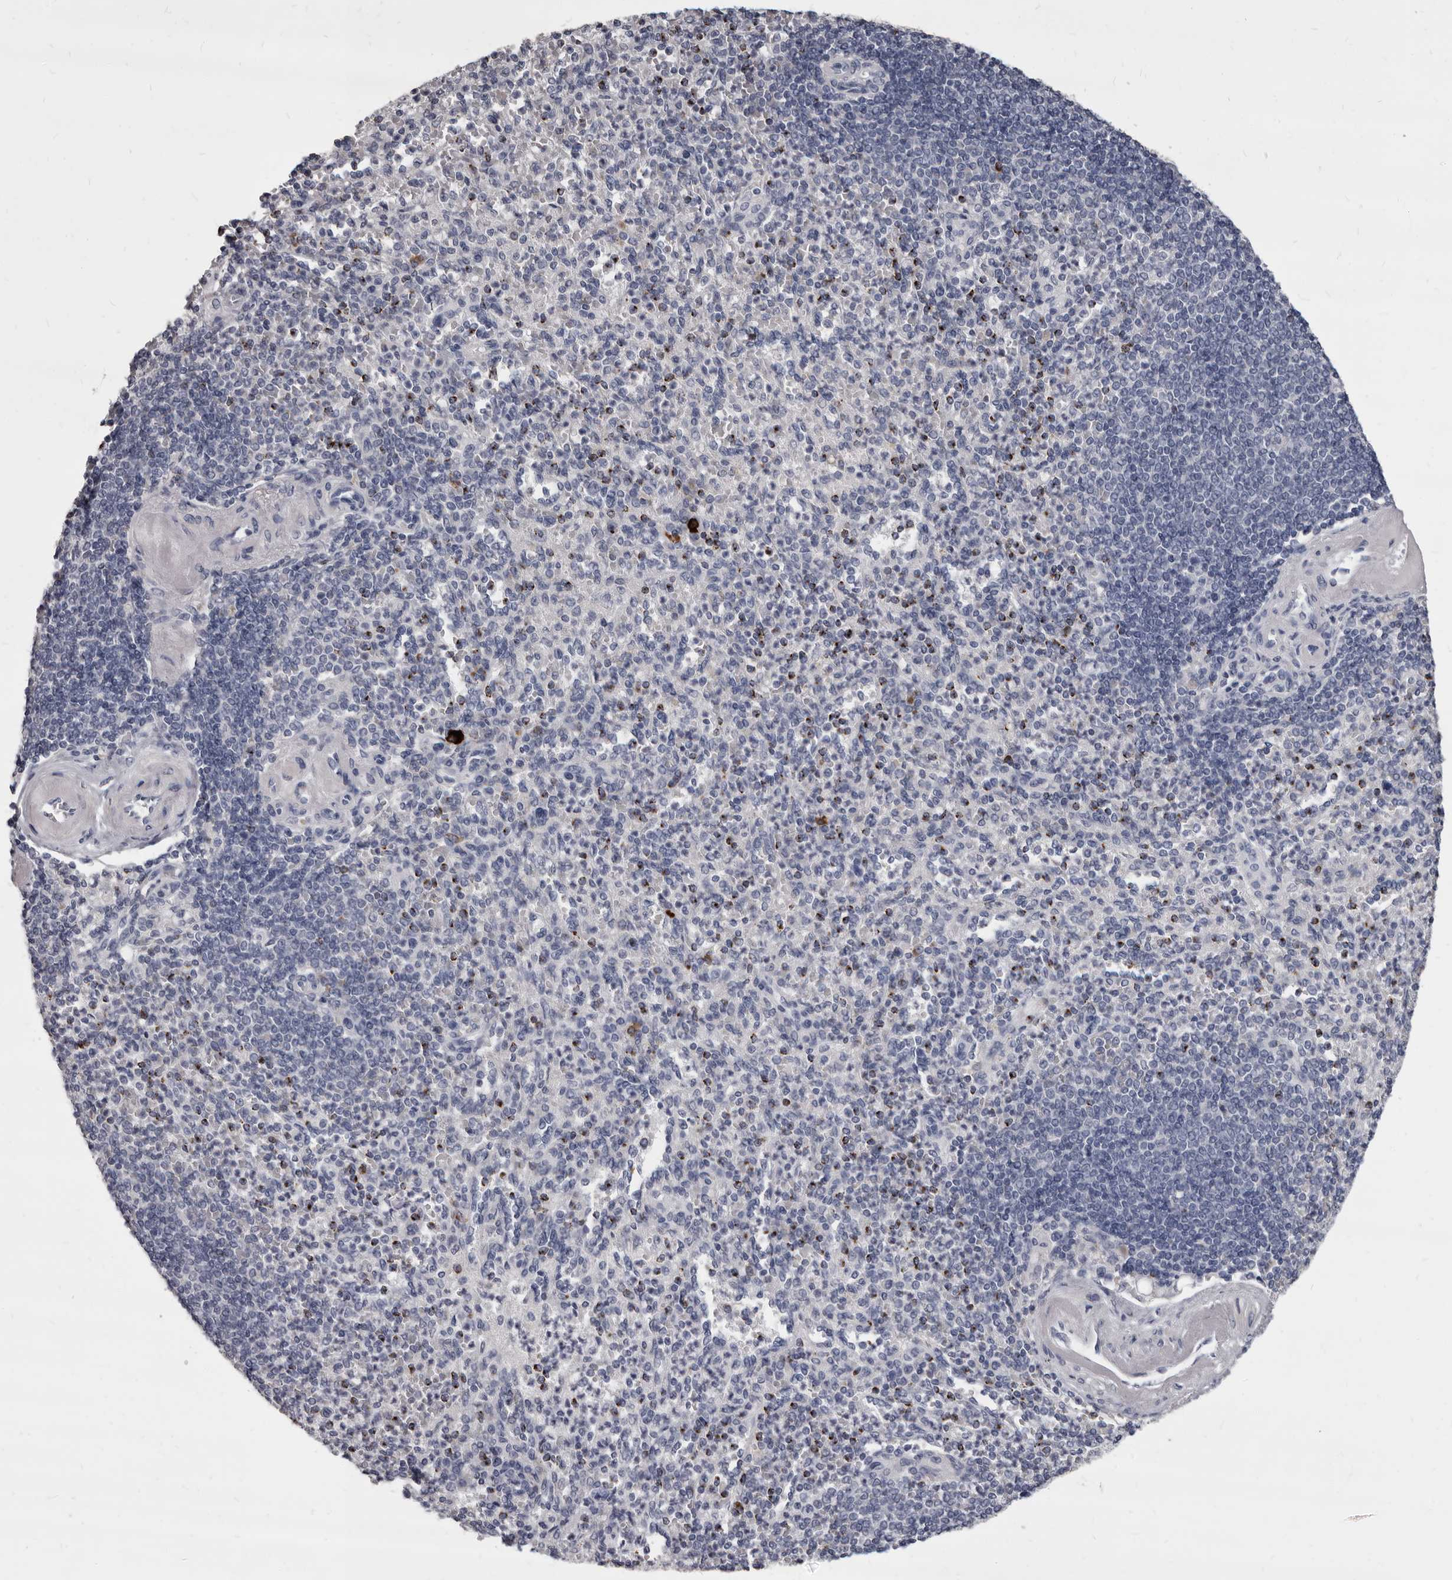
{"staining": {"intensity": "strong", "quantity": "<25%", "location": "cytoplasmic/membranous"}, "tissue": "spleen", "cell_type": "Cells in red pulp", "image_type": "normal", "snomed": [{"axis": "morphology", "description": "Normal tissue, NOS"}, {"axis": "topography", "description": "Spleen"}], "caption": "A brown stain highlights strong cytoplasmic/membranous expression of a protein in cells in red pulp of normal spleen.", "gene": "GZMH", "patient": {"sex": "female", "age": 74}}